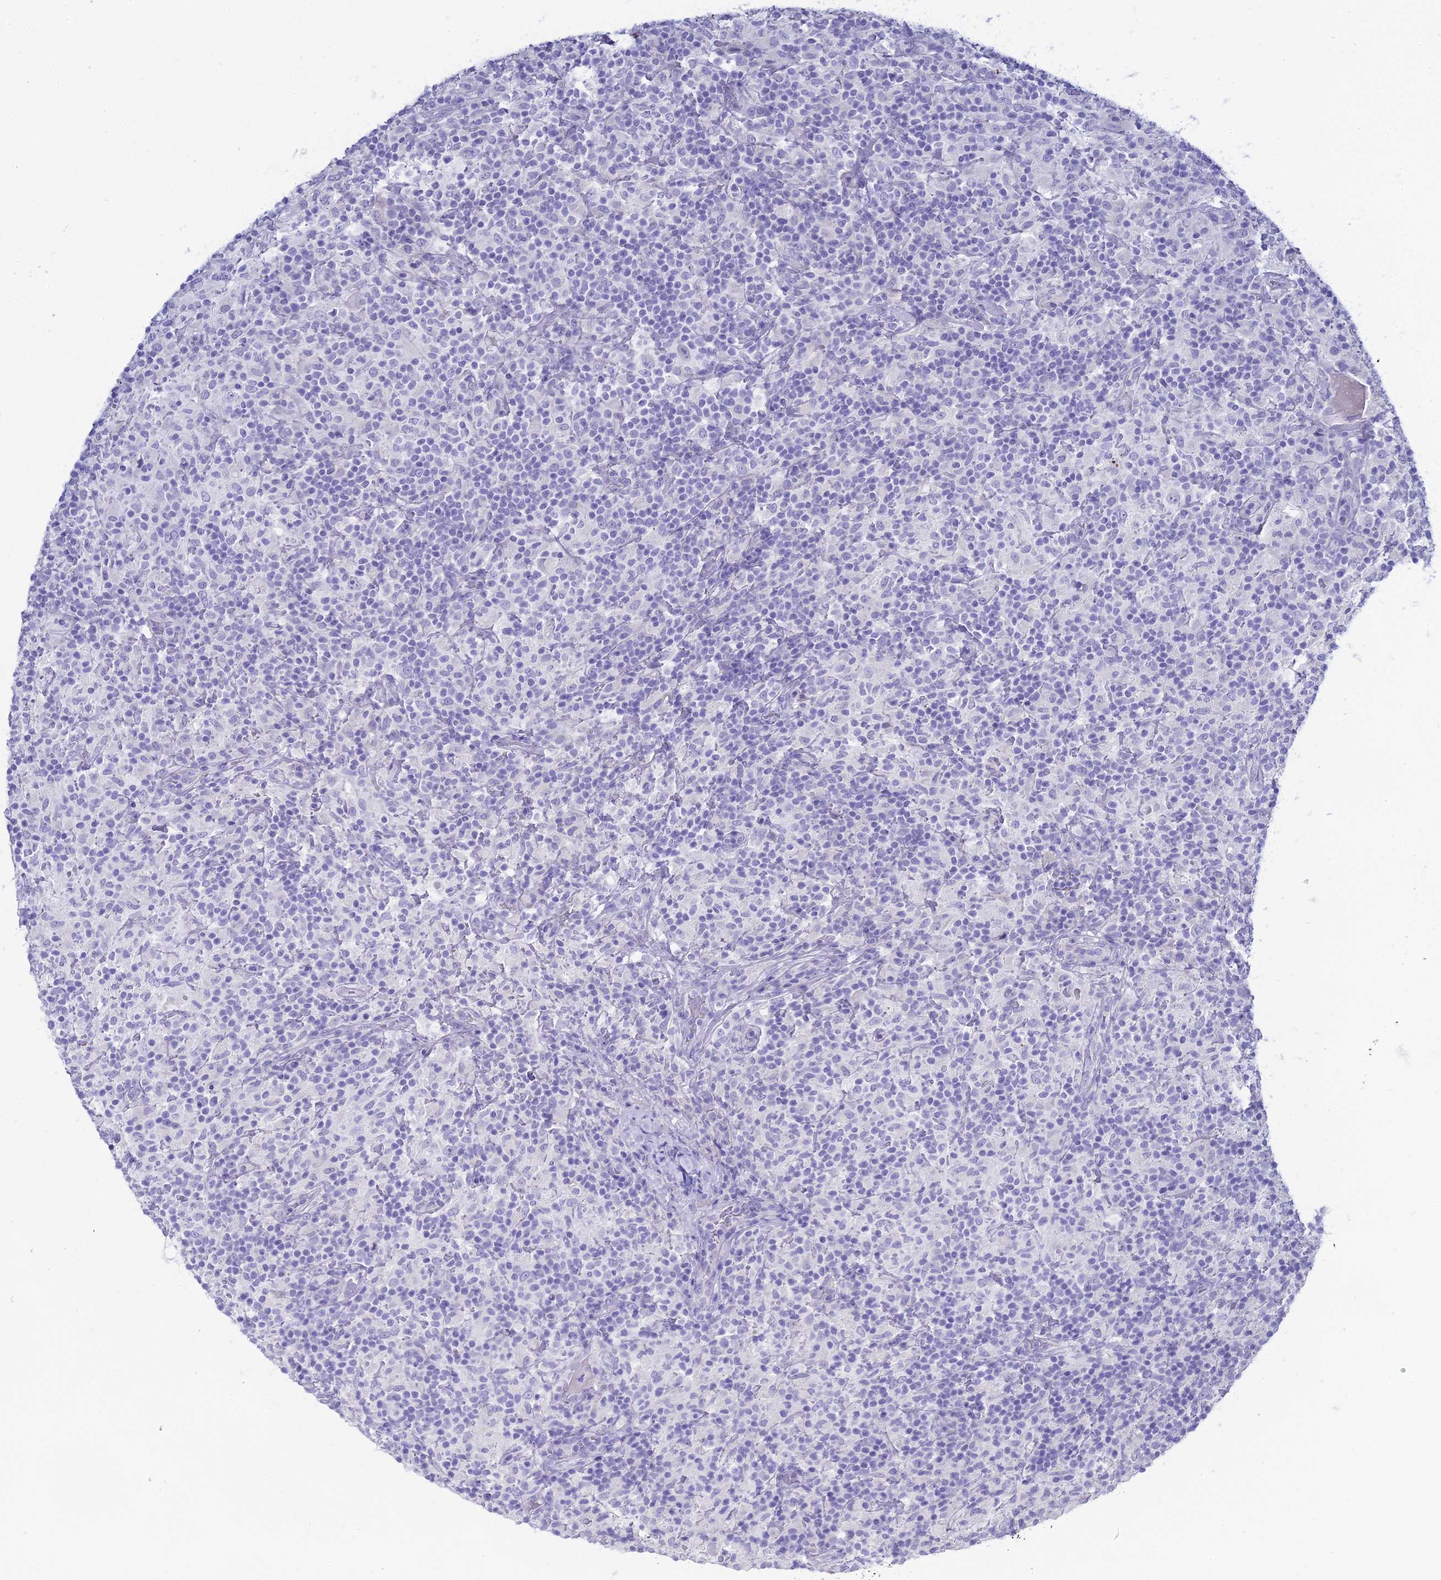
{"staining": {"intensity": "negative", "quantity": "none", "location": "none"}, "tissue": "lymphoma", "cell_type": "Tumor cells", "image_type": "cancer", "snomed": [{"axis": "morphology", "description": "Hodgkin's disease, NOS"}, {"axis": "topography", "description": "Lymph node"}], "caption": "Immunohistochemical staining of human Hodgkin's disease exhibits no significant expression in tumor cells.", "gene": "S100A7", "patient": {"sex": "male", "age": 70}}